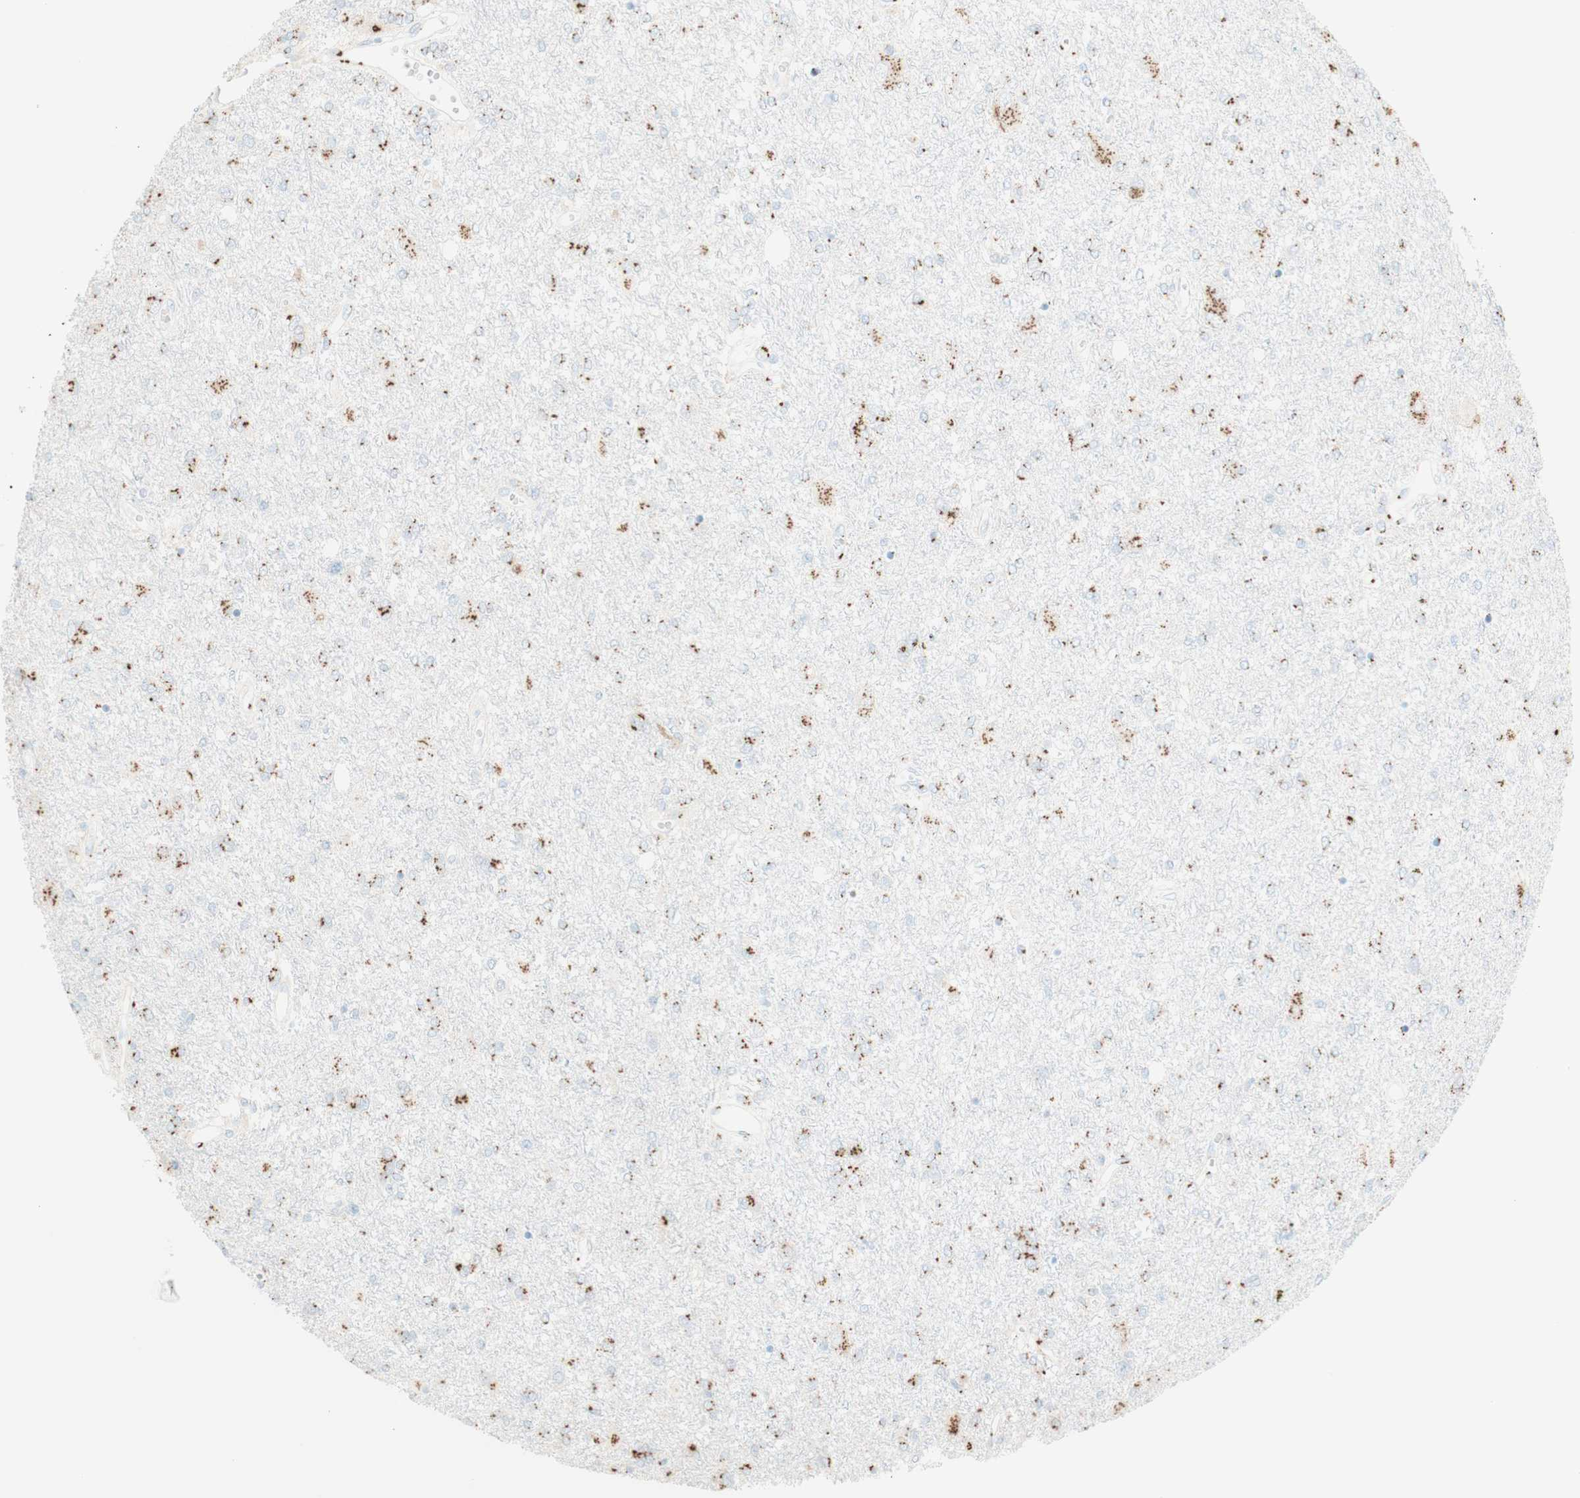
{"staining": {"intensity": "moderate", "quantity": "25%-75%", "location": "cytoplasmic/membranous"}, "tissue": "glioma", "cell_type": "Tumor cells", "image_type": "cancer", "snomed": [{"axis": "morphology", "description": "Glioma, malignant, High grade"}, {"axis": "topography", "description": "Brain"}], "caption": "The micrograph displays staining of glioma, revealing moderate cytoplasmic/membranous protein staining (brown color) within tumor cells. The protein of interest is shown in brown color, while the nuclei are stained blue.", "gene": "GOLGB1", "patient": {"sex": "female", "age": 59}}